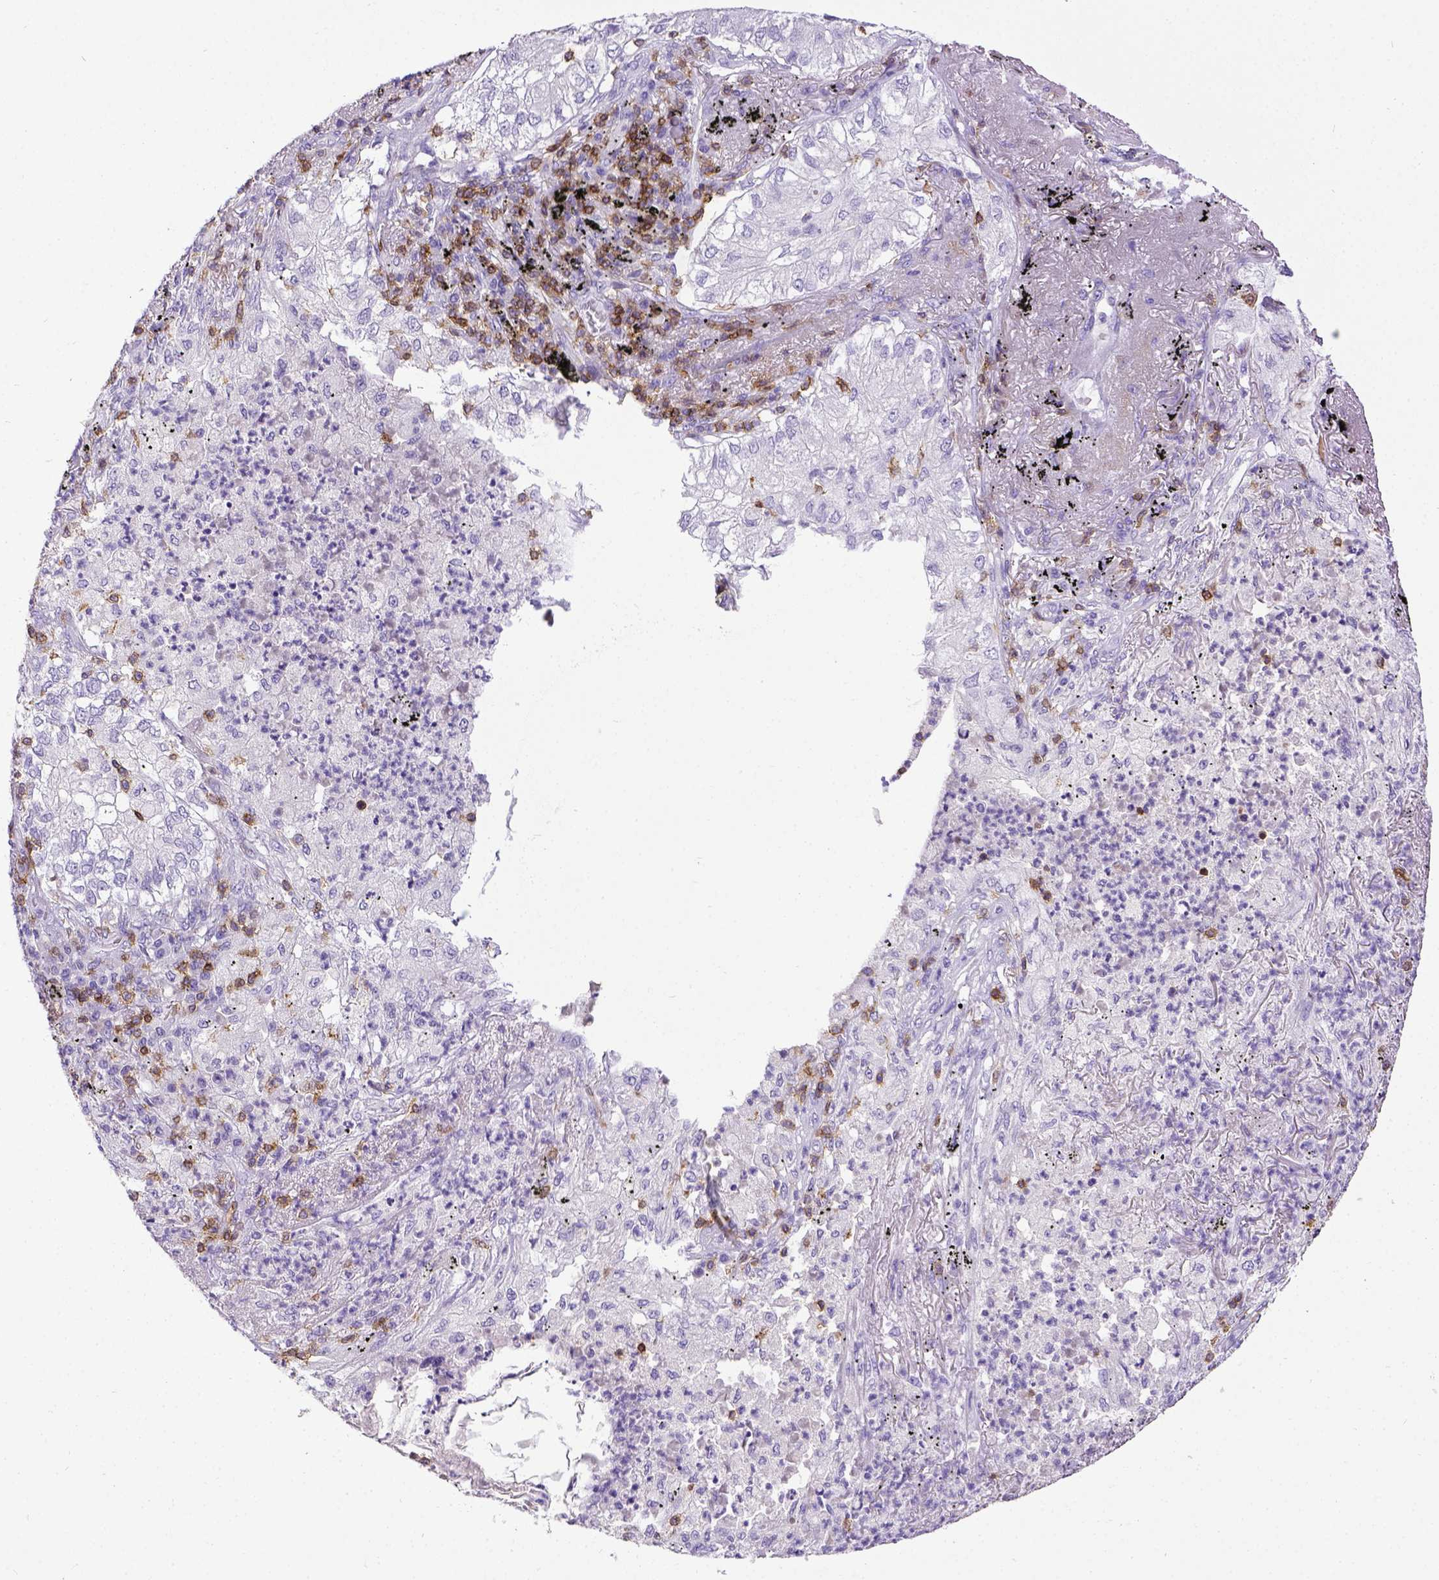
{"staining": {"intensity": "negative", "quantity": "none", "location": "none"}, "tissue": "lung cancer", "cell_type": "Tumor cells", "image_type": "cancer", "snomed": [{"axis": "morphology", "description": "Adenocarcinoma, NOS"}, {"axis": "topography", "description": "Lung"}], "caption": "A micrograph of human lung cancer is negative for staining in tumor cells.", "gene": "CD3E", "patient": {"sex": "female", "age": 73}}